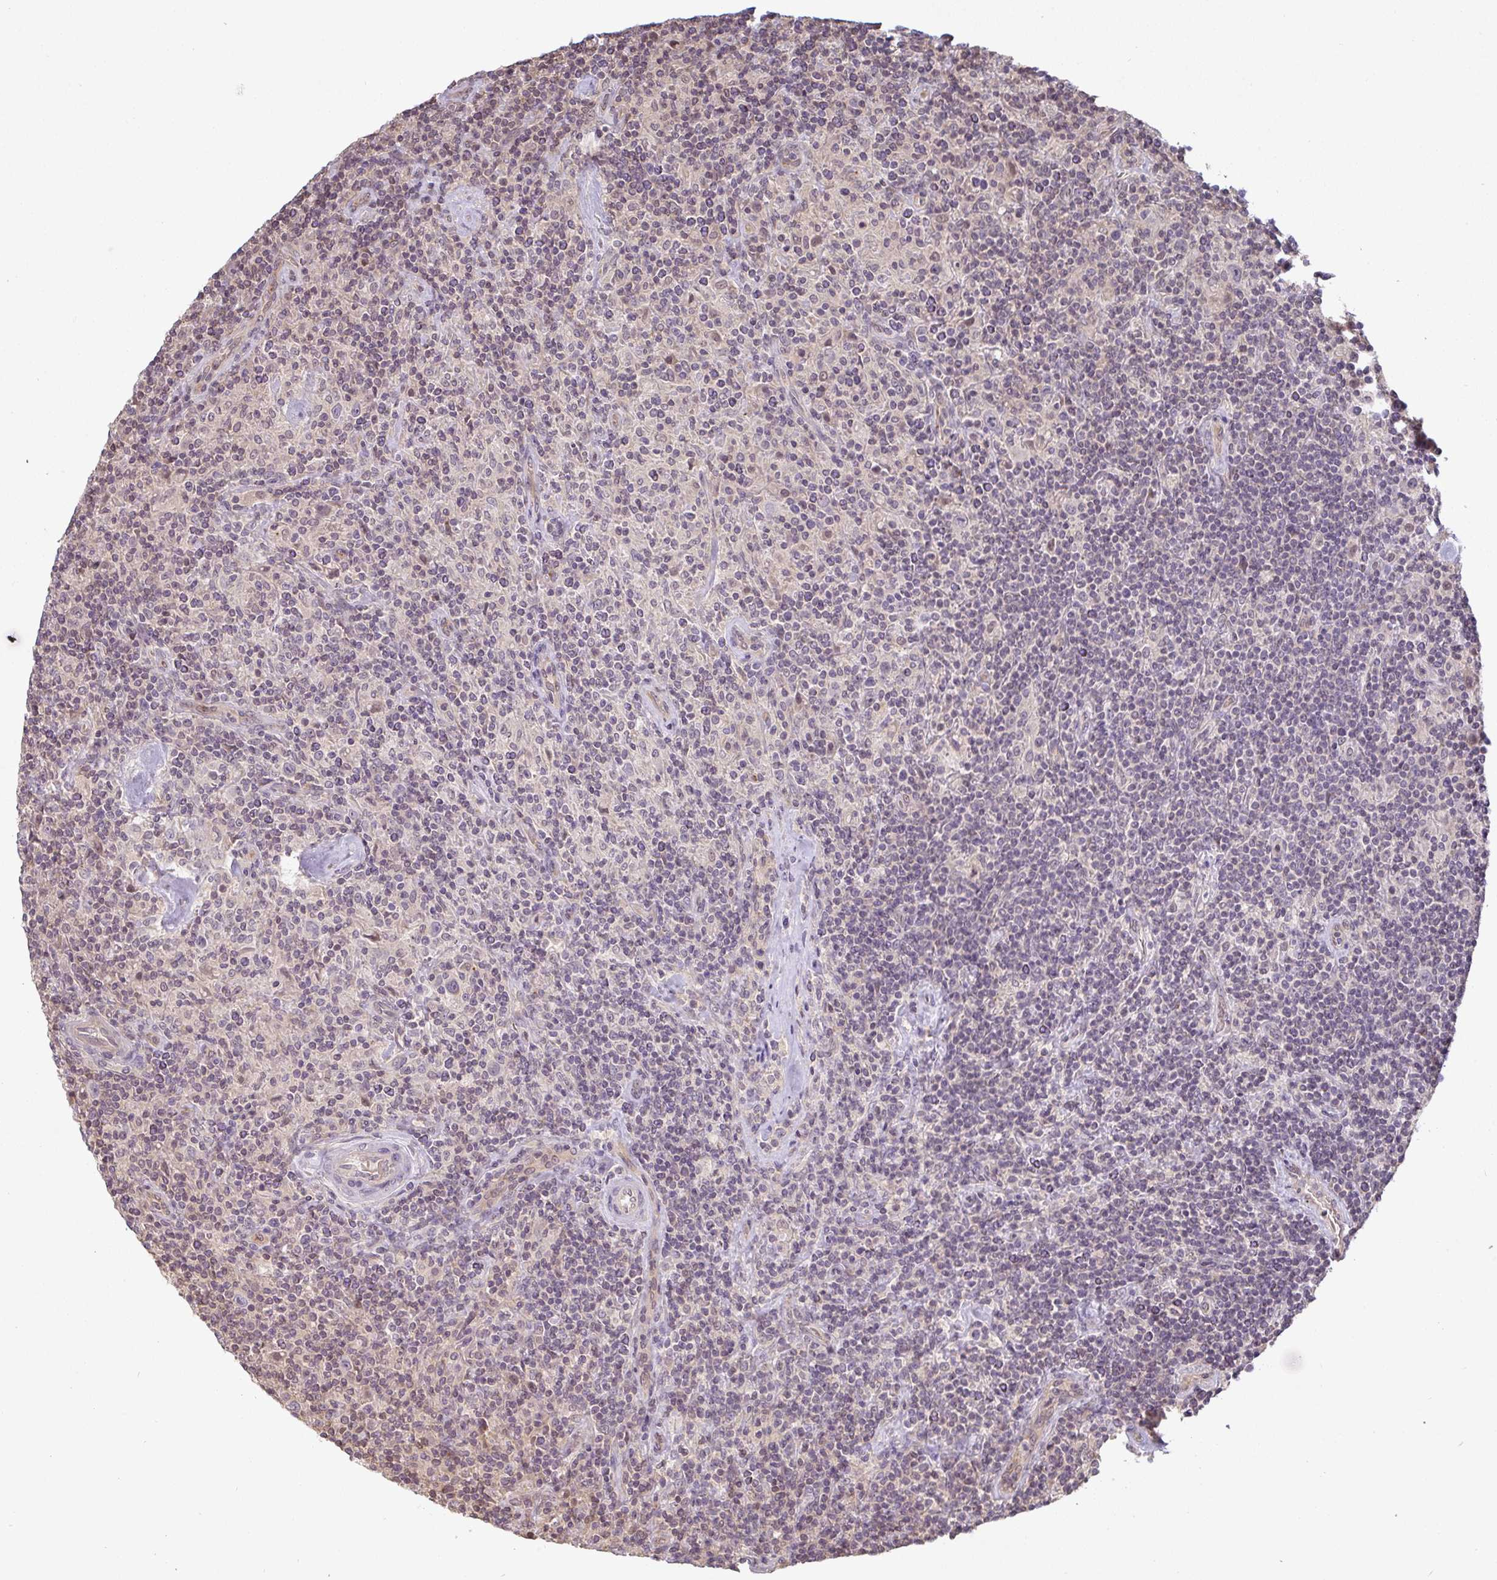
{"staining": {"intensity": "negative", "quantity": "none", "location": "none"}, "tissue": "lymphoma", "cell_type": "Tumor cells", "image_type": "cancer", "snomed": [{"axis": "morphology", "description": "Hodgkin's disease, NOS"}, {"axis": "topography", "description": "Lymph node"}], "caption": "A histopathology image of human Hodgkin's disease is negative for staining in tumor cells.", "gene": "GSDMB", "patient": {"sex": "male", "age": 70}}